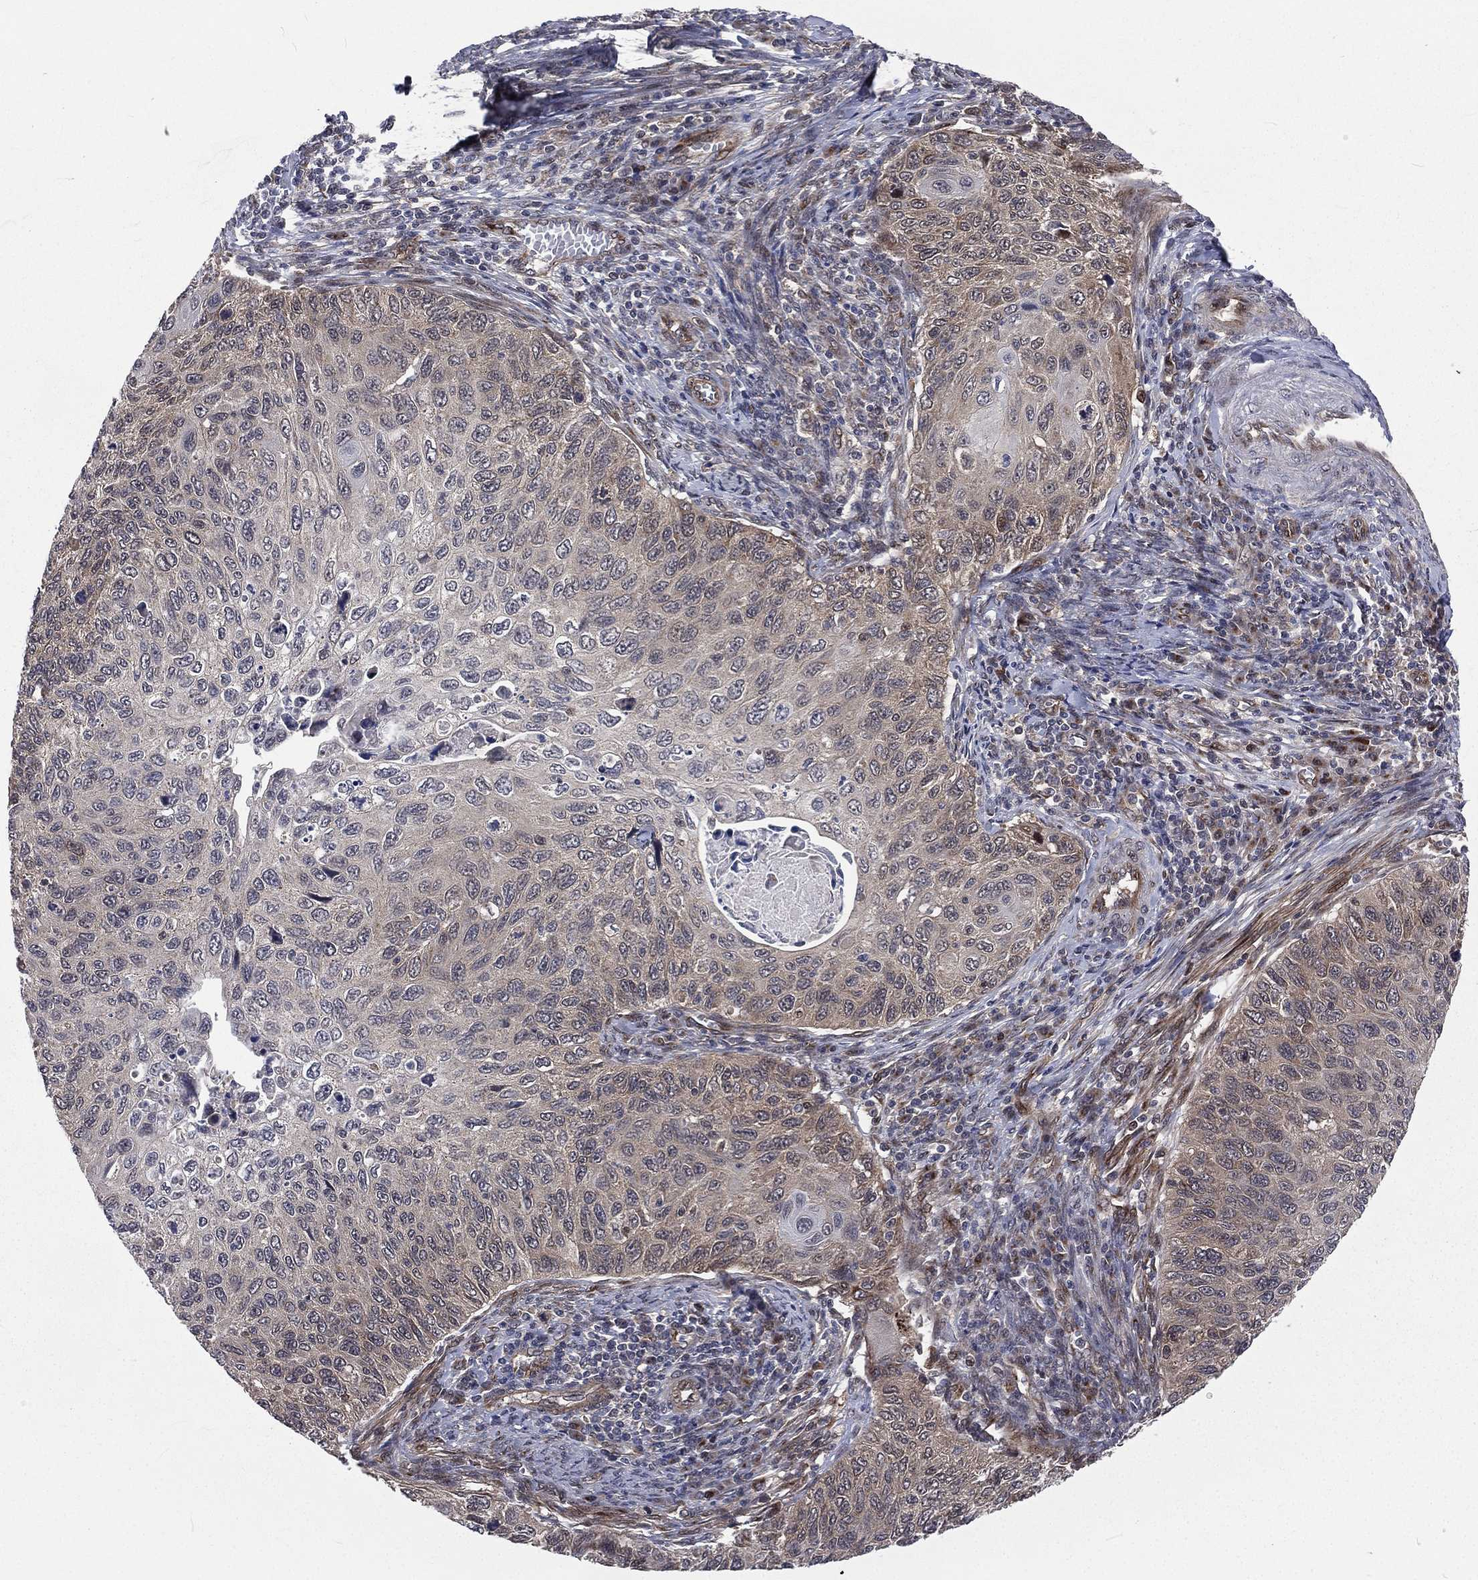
{"staining": {"intensity": "weak", "quantity": "<25%", "location": "cytoplasmic/membranous"}, "tissue": "cervical cancer", "cell_type": "Tumor cells", "image_type": "cancer", "snomed": [{"axis": "morphology", "description": "Squamous cell carcinoma, NOS"}, {"axis": "topography", "description": "Cervix"}], "caption": "The micrograph displays no significant positivity in tumor cells of cervical cancer.", "gene": "ARL3", "patient": {"sex": "female", "age": 70}}